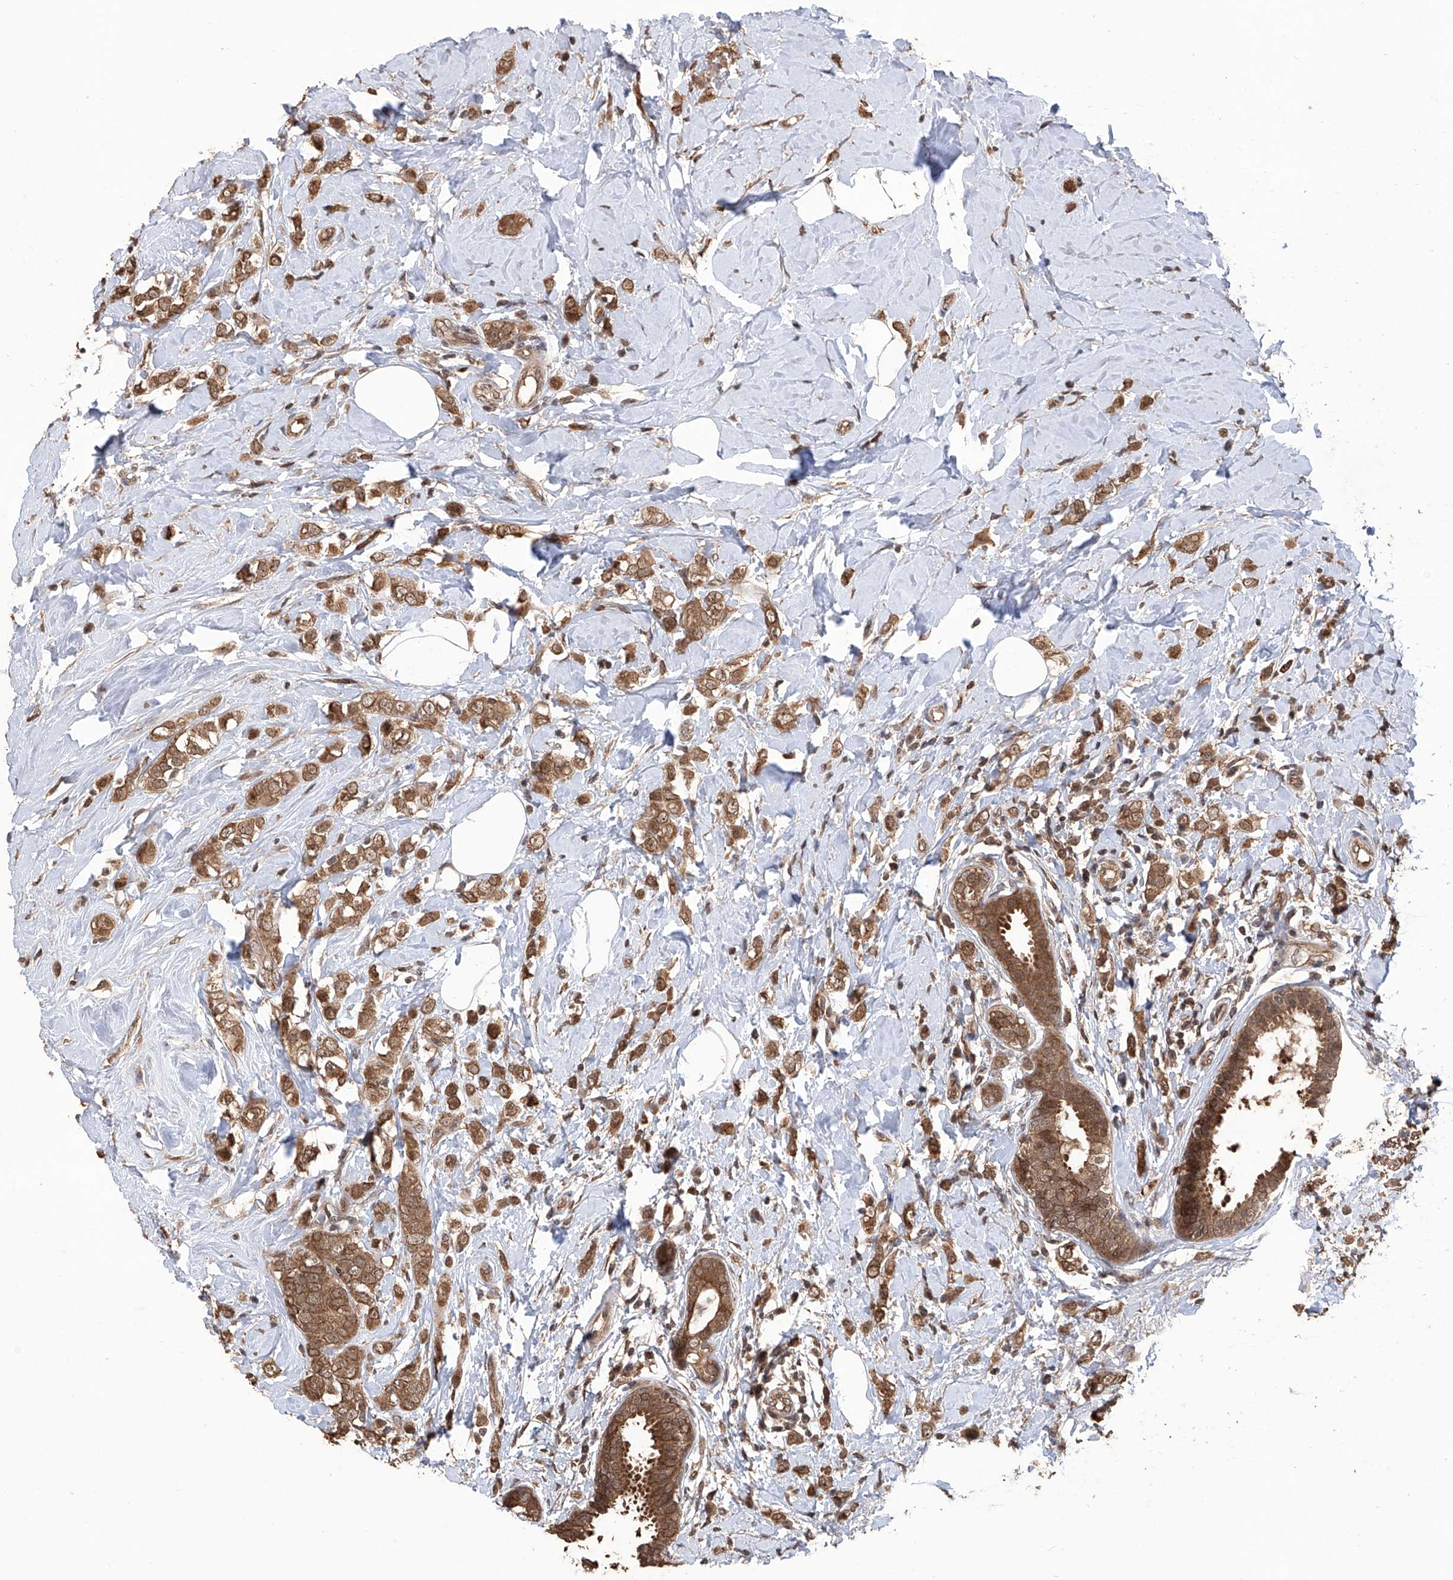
{"staining": {"intensity": "moderate", "quantity": ">75%", "location": "cytoplasmic/membranous,nuclear"}, "tissue": "breast cancer", "cell_type": "Tumor cells", "image_type": "cancer", "snomed": [{"axis": "morphology", "description": "Lobular carcinoma"}, {"axis": "topography", "description": "Breast"}], "caption": "This photomicrograph exhibits lobular carcinoma (breast) stained with immunohistochemistry to label a protein in brown. The cytoplasmic/membranous and nuclear of tumor cells show moderate positivity for the protein. Nuclei are counter-stained blue.", "gene": "LYSMD4", "patient": {"sex": "female", "age": 47}}